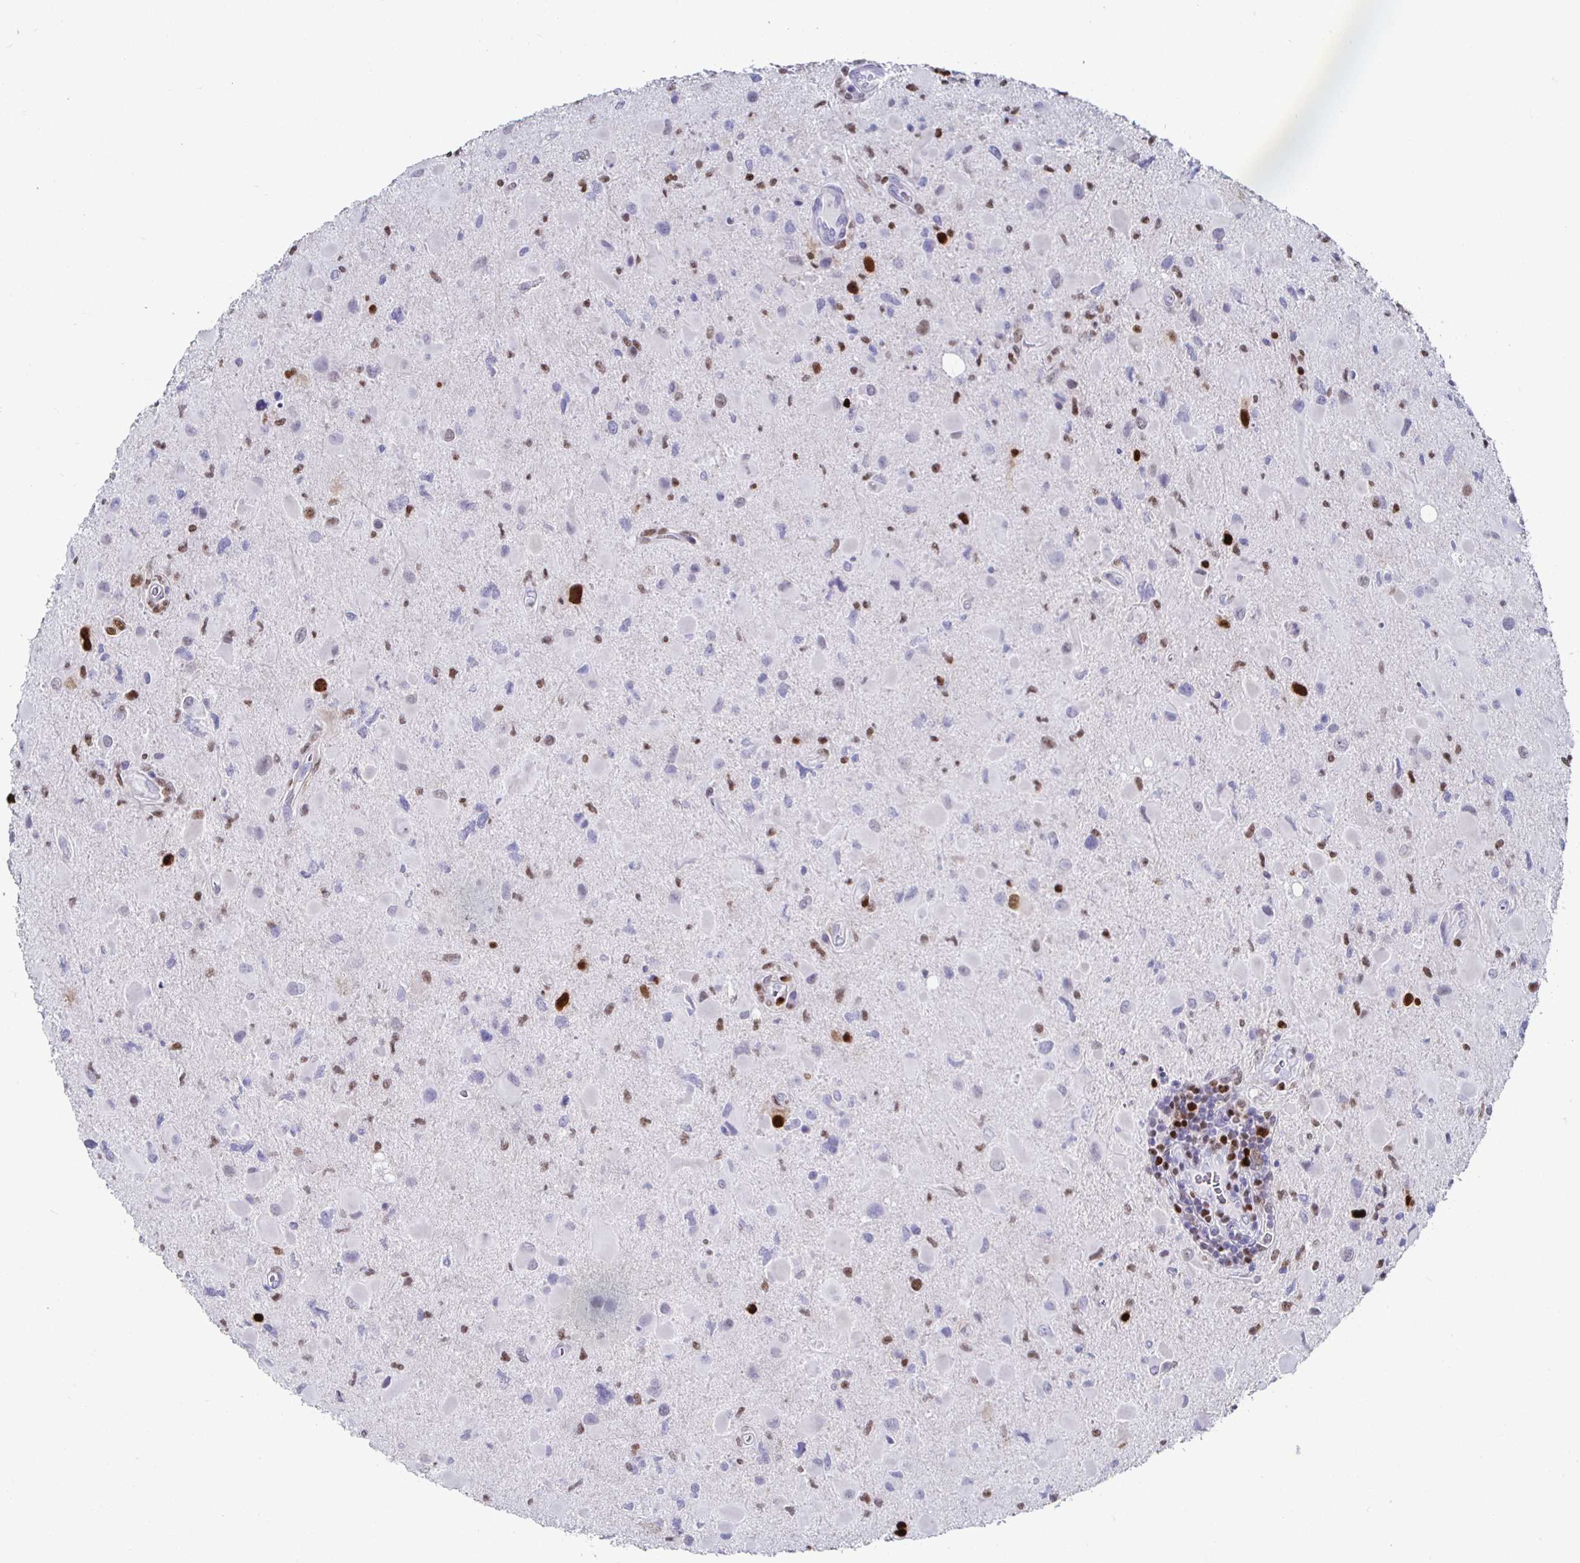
{"staining": {"intensity": "weak", "quantity": "<25%", "location": "nuclear"}, "tissue": "glioma", "cell_type": "Tumor cells", "image_type": "cancer", "snomed": [{"axis": "morphology", "description": "Glioma, malignant, Low grade"}, {"axis": "topography", "description": "Brain"}], "caption": "Tumor cells show no significant protein positivity in low-grade glioma (malignant).", "gene": "RUNX2", "patient": {"sex": "female", "age": 32}}